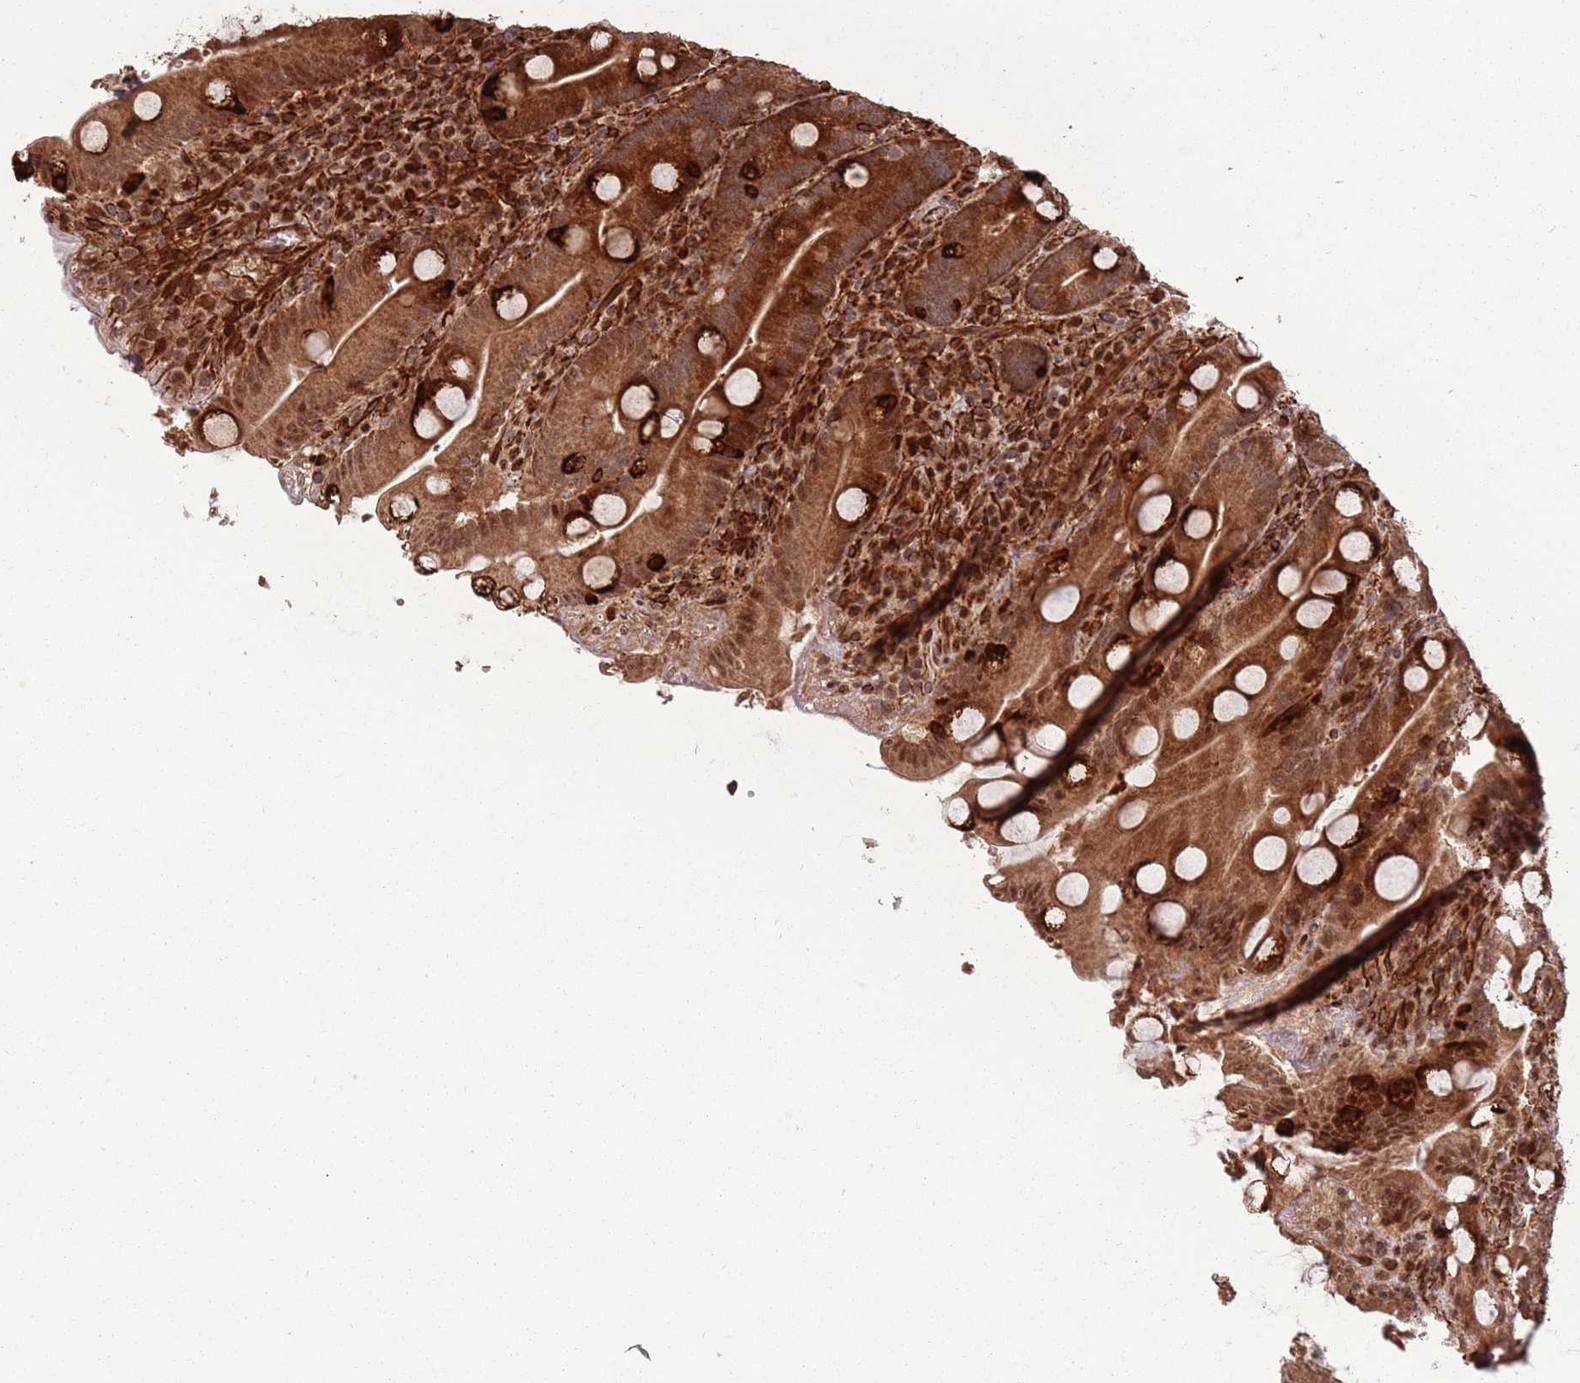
{"staining": {"intensity": "strong", "quantity": ">75%", "location": "cytoplasmic/membranous,nuclear"}, "tissue": "duodenum", "cell_type": "Glandular cells", "image_type": "normal", "snomed": [{"axis": "morphology", "description": "Normal tissue, NOS"}, {"axis": "topography", "description": "Duodenum"}], "caption": "Brown immunohistochemical staining in unremarkable human duodenum exhibits strong cytoplasmic/membranous,nuclear staining in about >75% of glandular cells.", "gene": "ADAMTS3", "patient": {"sex": "male", "age": 35}}